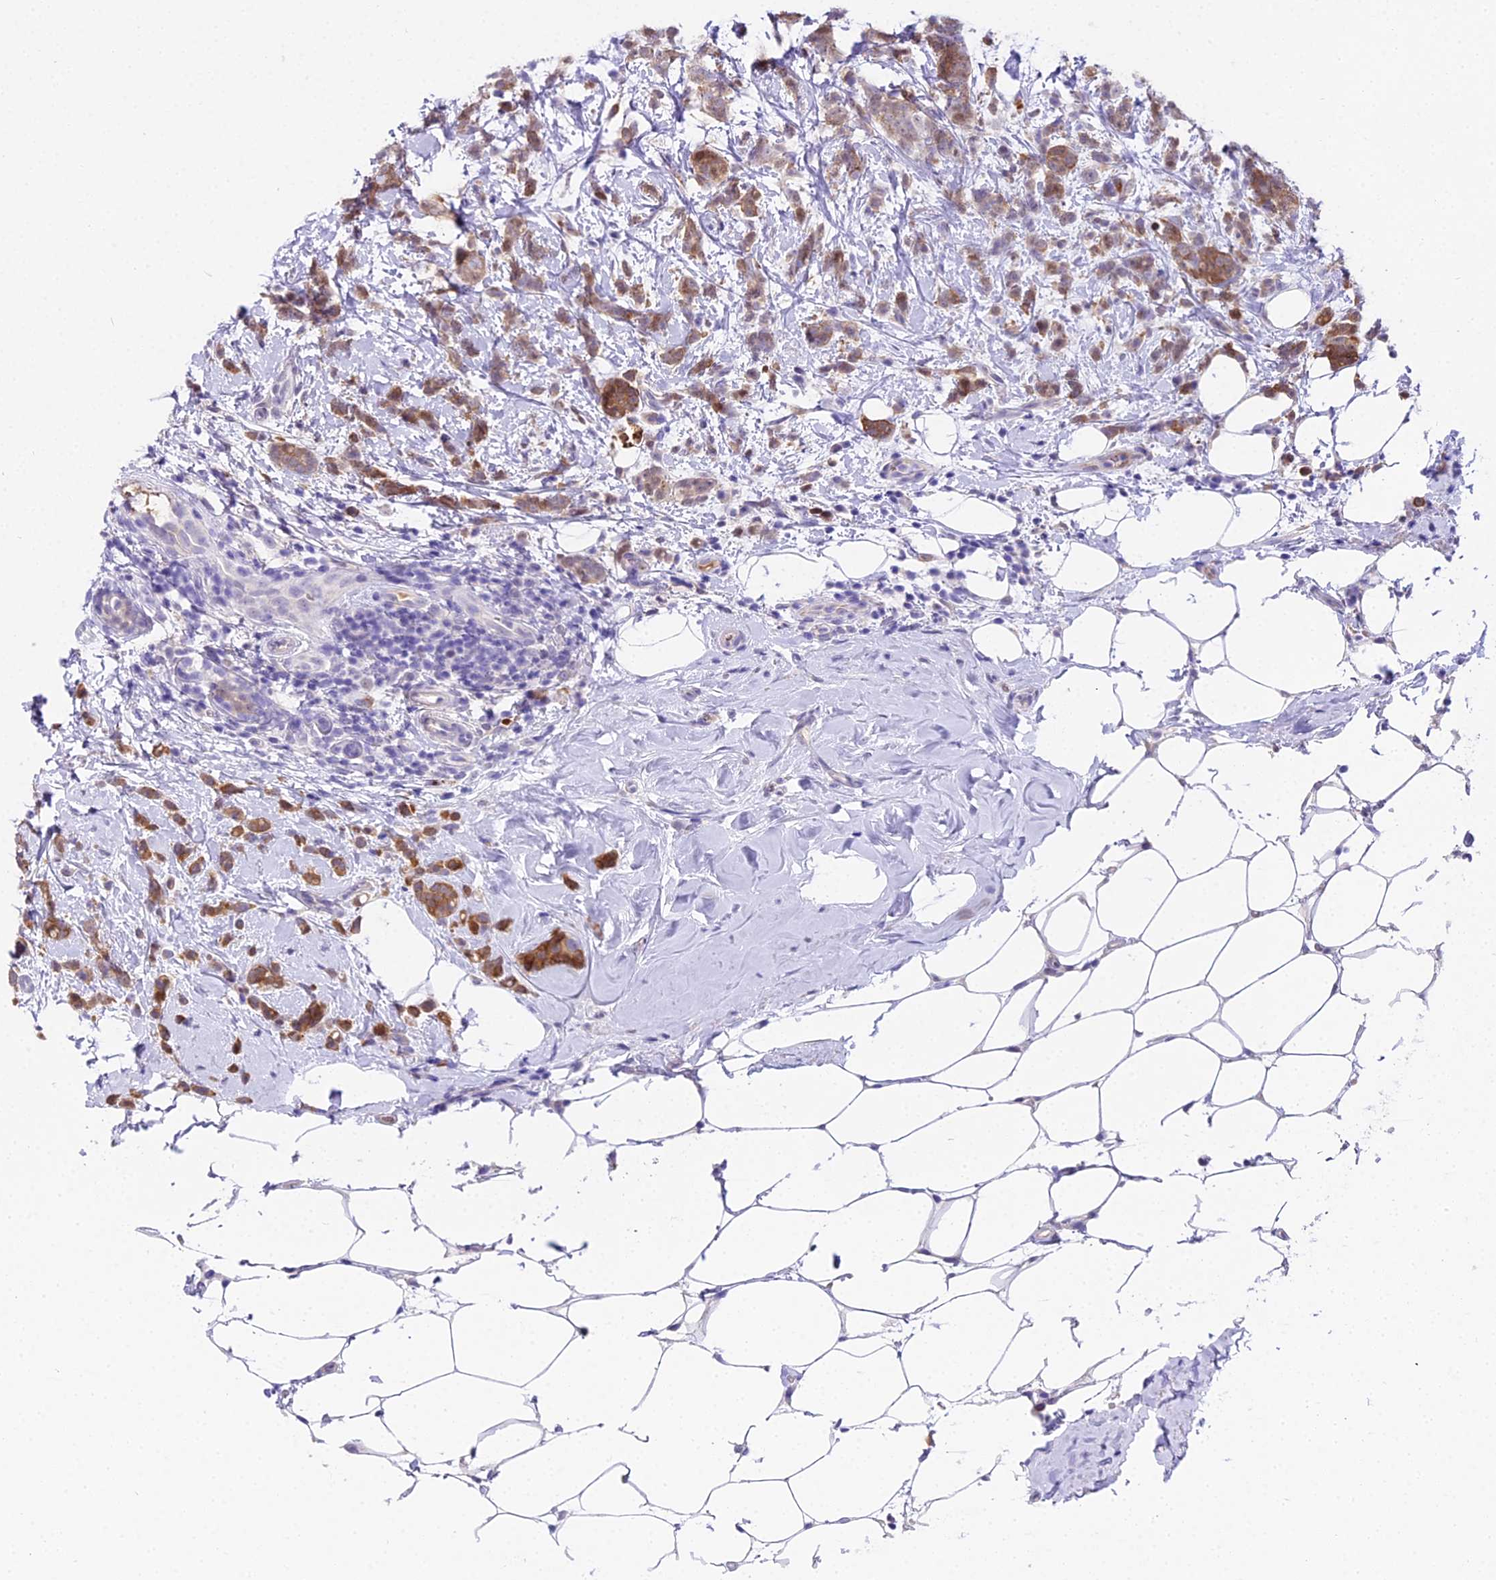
{"staining": {"intensity": "moderate", "quantity": ">75%", "location": "cytoplasmic/membranous,nuclear"}, "tissue": "breast cancer", "cell_type": "Tumor cells", "image_type": "cancer", "snomed": [{"axis": "morphology", "description": "Lobular carcinoma"}, {"axis": "topography", "description": "Breast"}], "caption": "Tumor cells demonstrate medium levels of moderate cytoplasmic/membranous and nuclear positivity in approximately >75% of cells in breast cancer (lobular carcinoma). The protein is stained brown, and the nuclei are stained in blue (DAB IHC with brightfield microscopy, high magnification).", "gene": "MAT2A", "patient": {"sex": "female", "age": 58}}